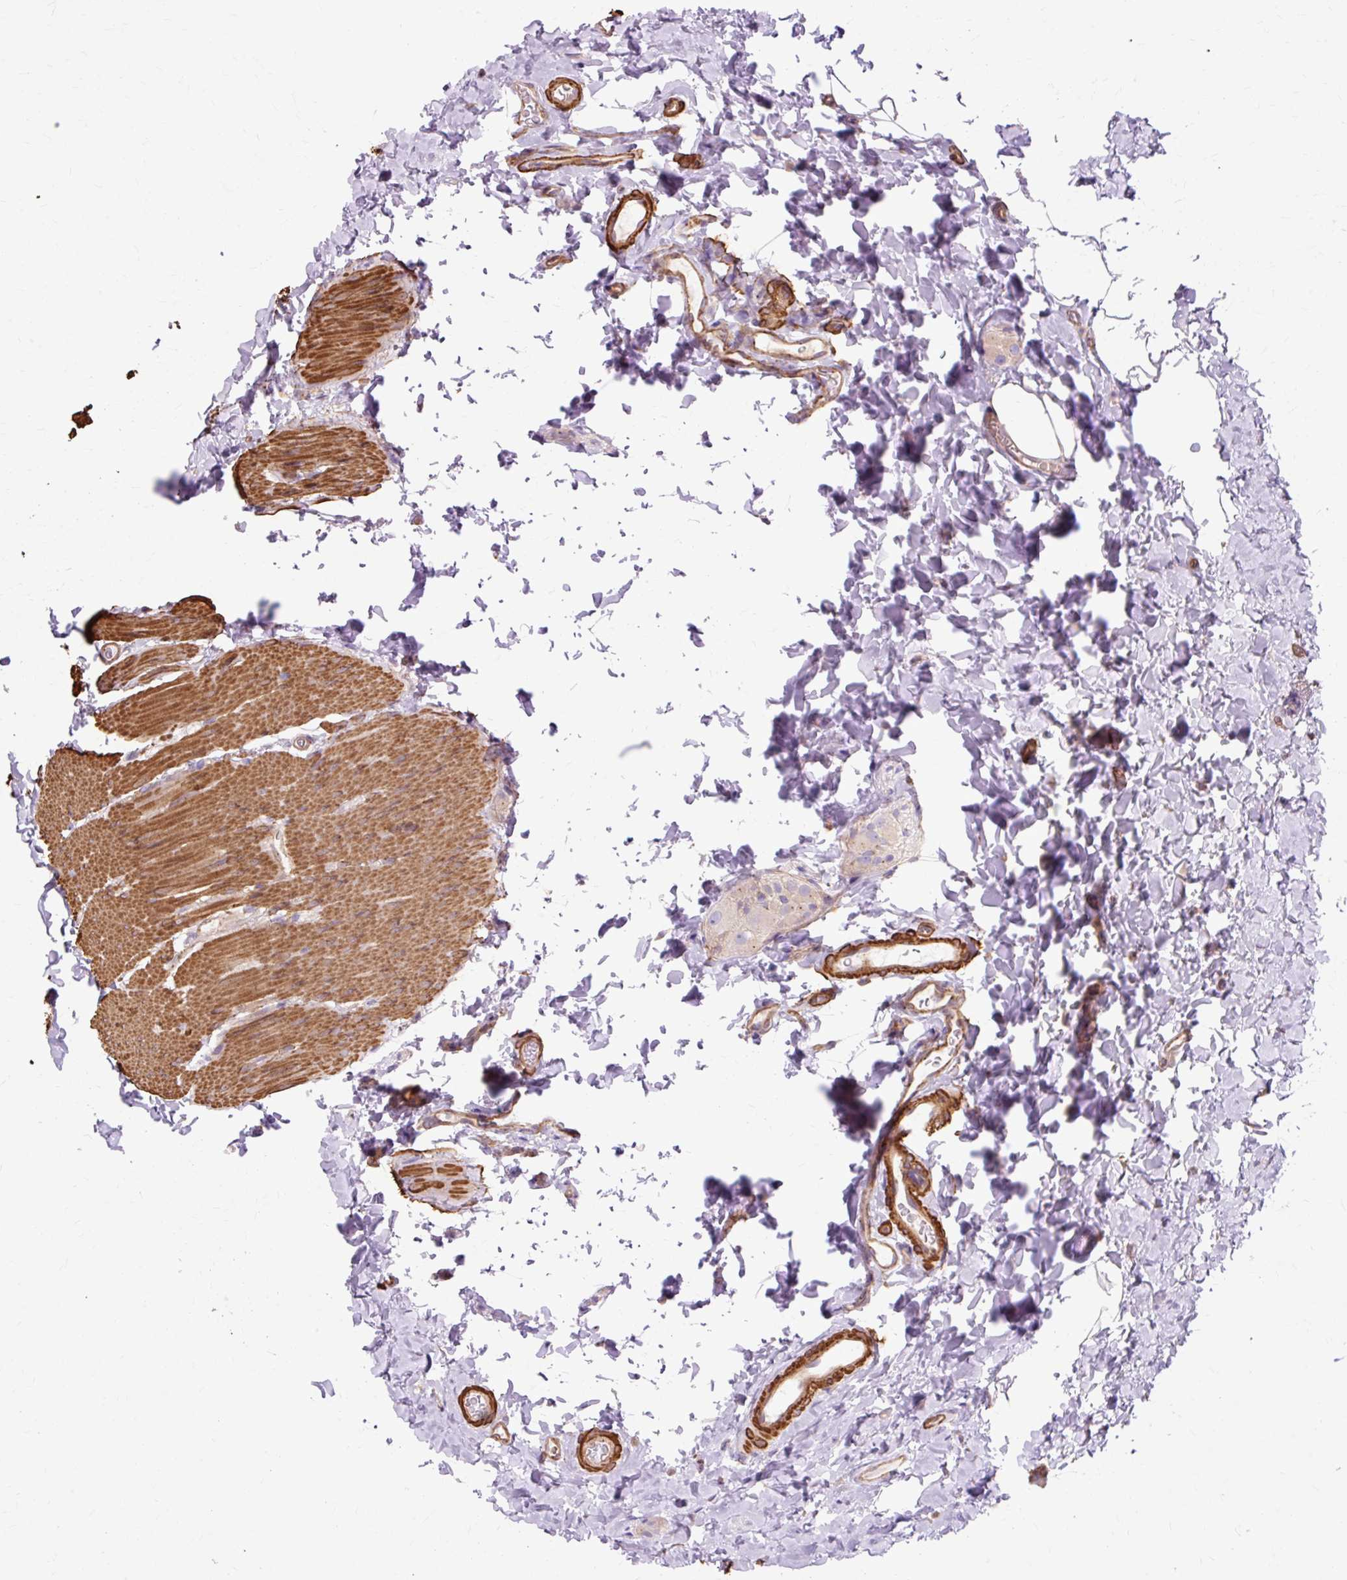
{"staining": {"intensity": "strong", "quantity": ">75%", "location": "cytoplasmic/membranous"}, "tissue": "colon", "cell_type": "Endothelial cells", "image_type": "normal", "snomed": [{"axis": "morphology", "description": "Normal tissue, NOS"}, {"axis": "topography", "description": "Colon"}], "caption": "Immunohistochemical staining of unremarkable colon exhibits >75% levels of strong cytoplasmic/membranous protein positivity in about >75% of endothelial cells. The staining is performed using DAB (3,3'-diaminobenzidine) brown chromogen to label protein expression. The nuclei are counter-stained blue using hematoxylin.", "gene": "TBC1D2B", "patient": {"sex": "male", "age": 46}}